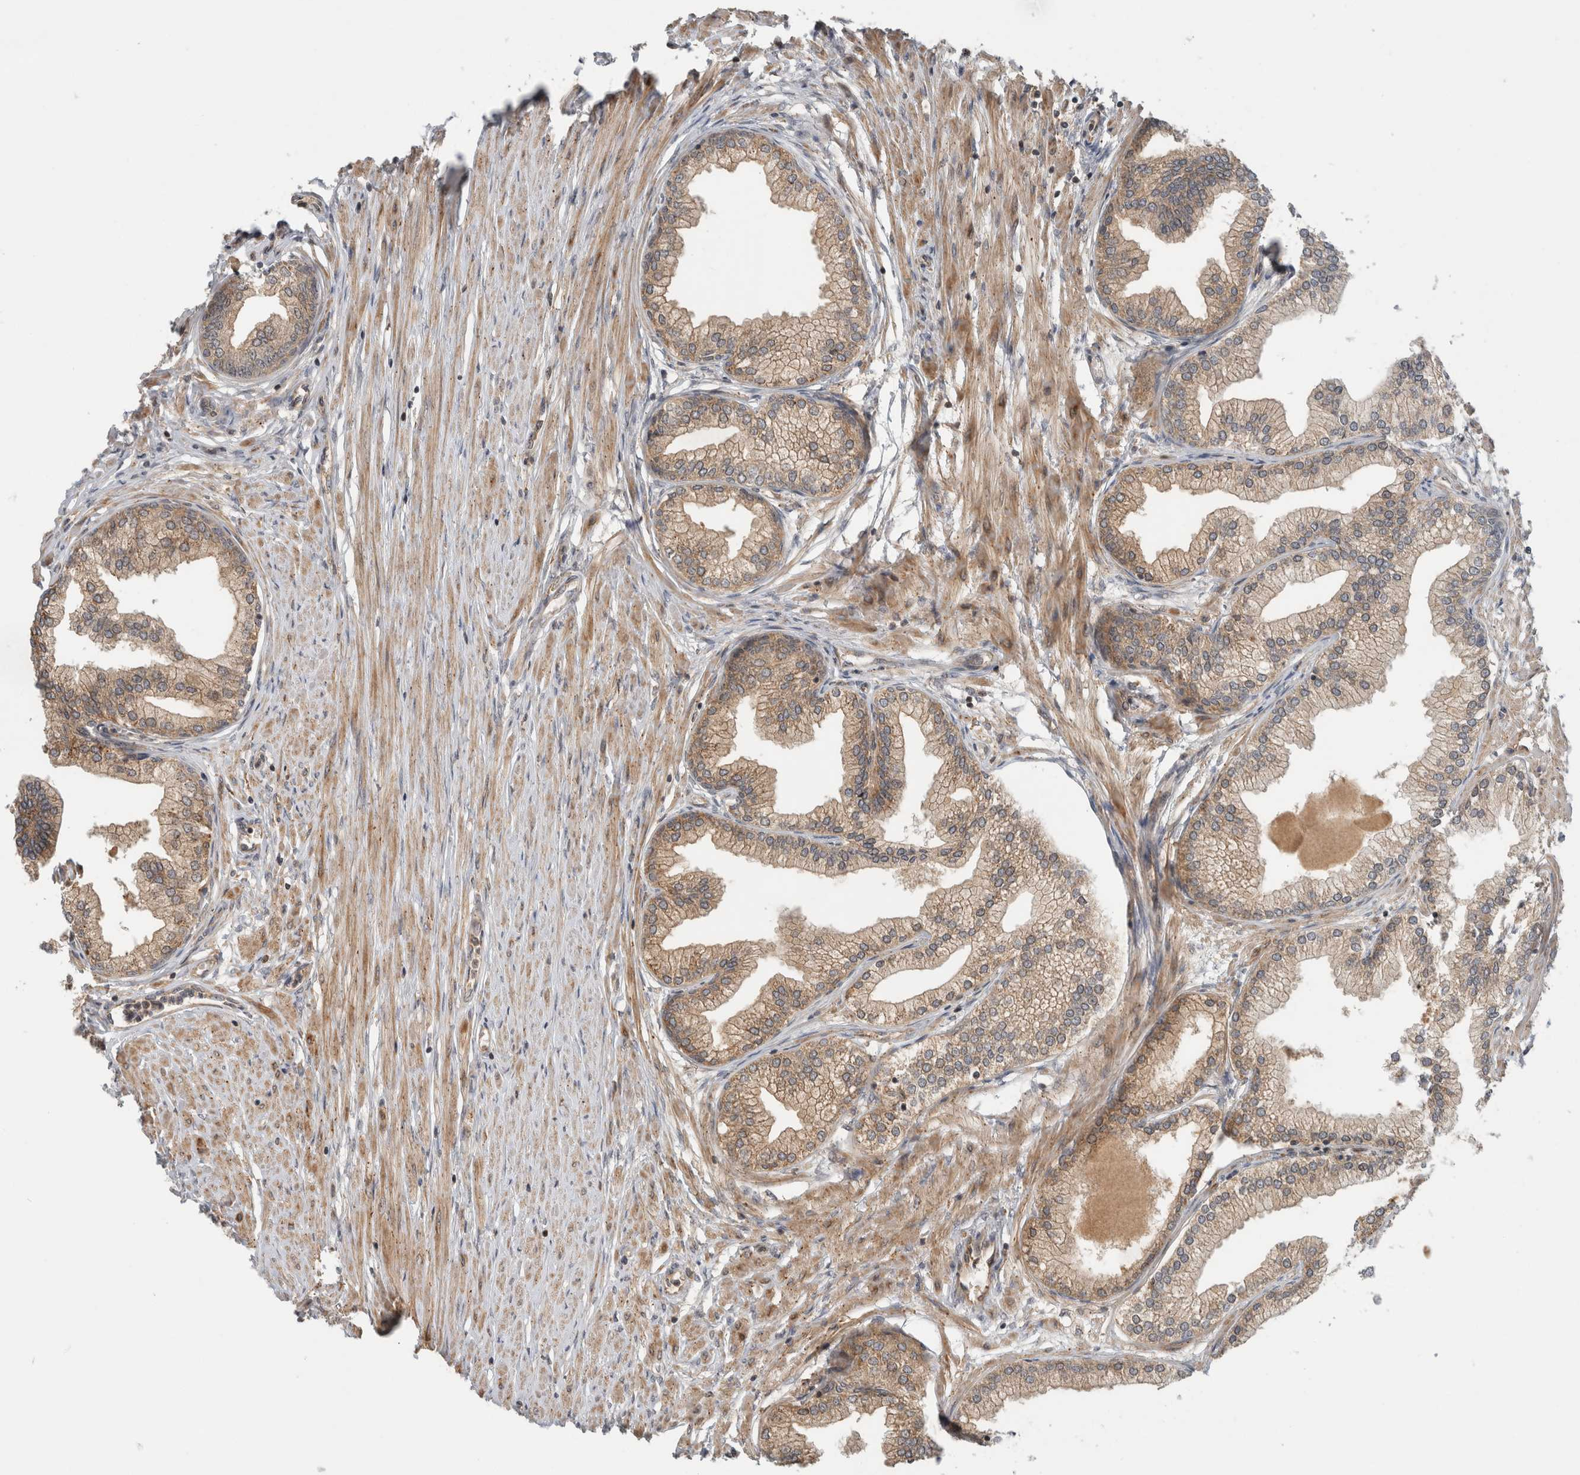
{"staining": {"intensity": "moderate", "quantity": ">75%", "location": "cytoplasmic/membranous"}, "tissue": "prostate", "cell_type": "Glandular cells", "image_type": "normal", "snomed": [{"axis": "morphology", "description": "Normal tissue, NOS"}, {"axis": "morphology", "description": "Urothelial carcinoma, Low grade"}, {"axis": "topography", "description": "Urinary bladder"}, {"axis": "topography", "description": "Prostate"}], "caption": "DAB (3,3'-diaminobenzidine) immunohistochemical staining of benign human prostate demonstrates moderate cytoplasmic/membranous protein expression in about >75% of glandular cells. The staining was performed using DAB, with brown indicating positive protein expression. Nuclei are stained blue with hematoxylin.", "gene": "WASF2", "patient": {"sex": "male", "age": 60}}